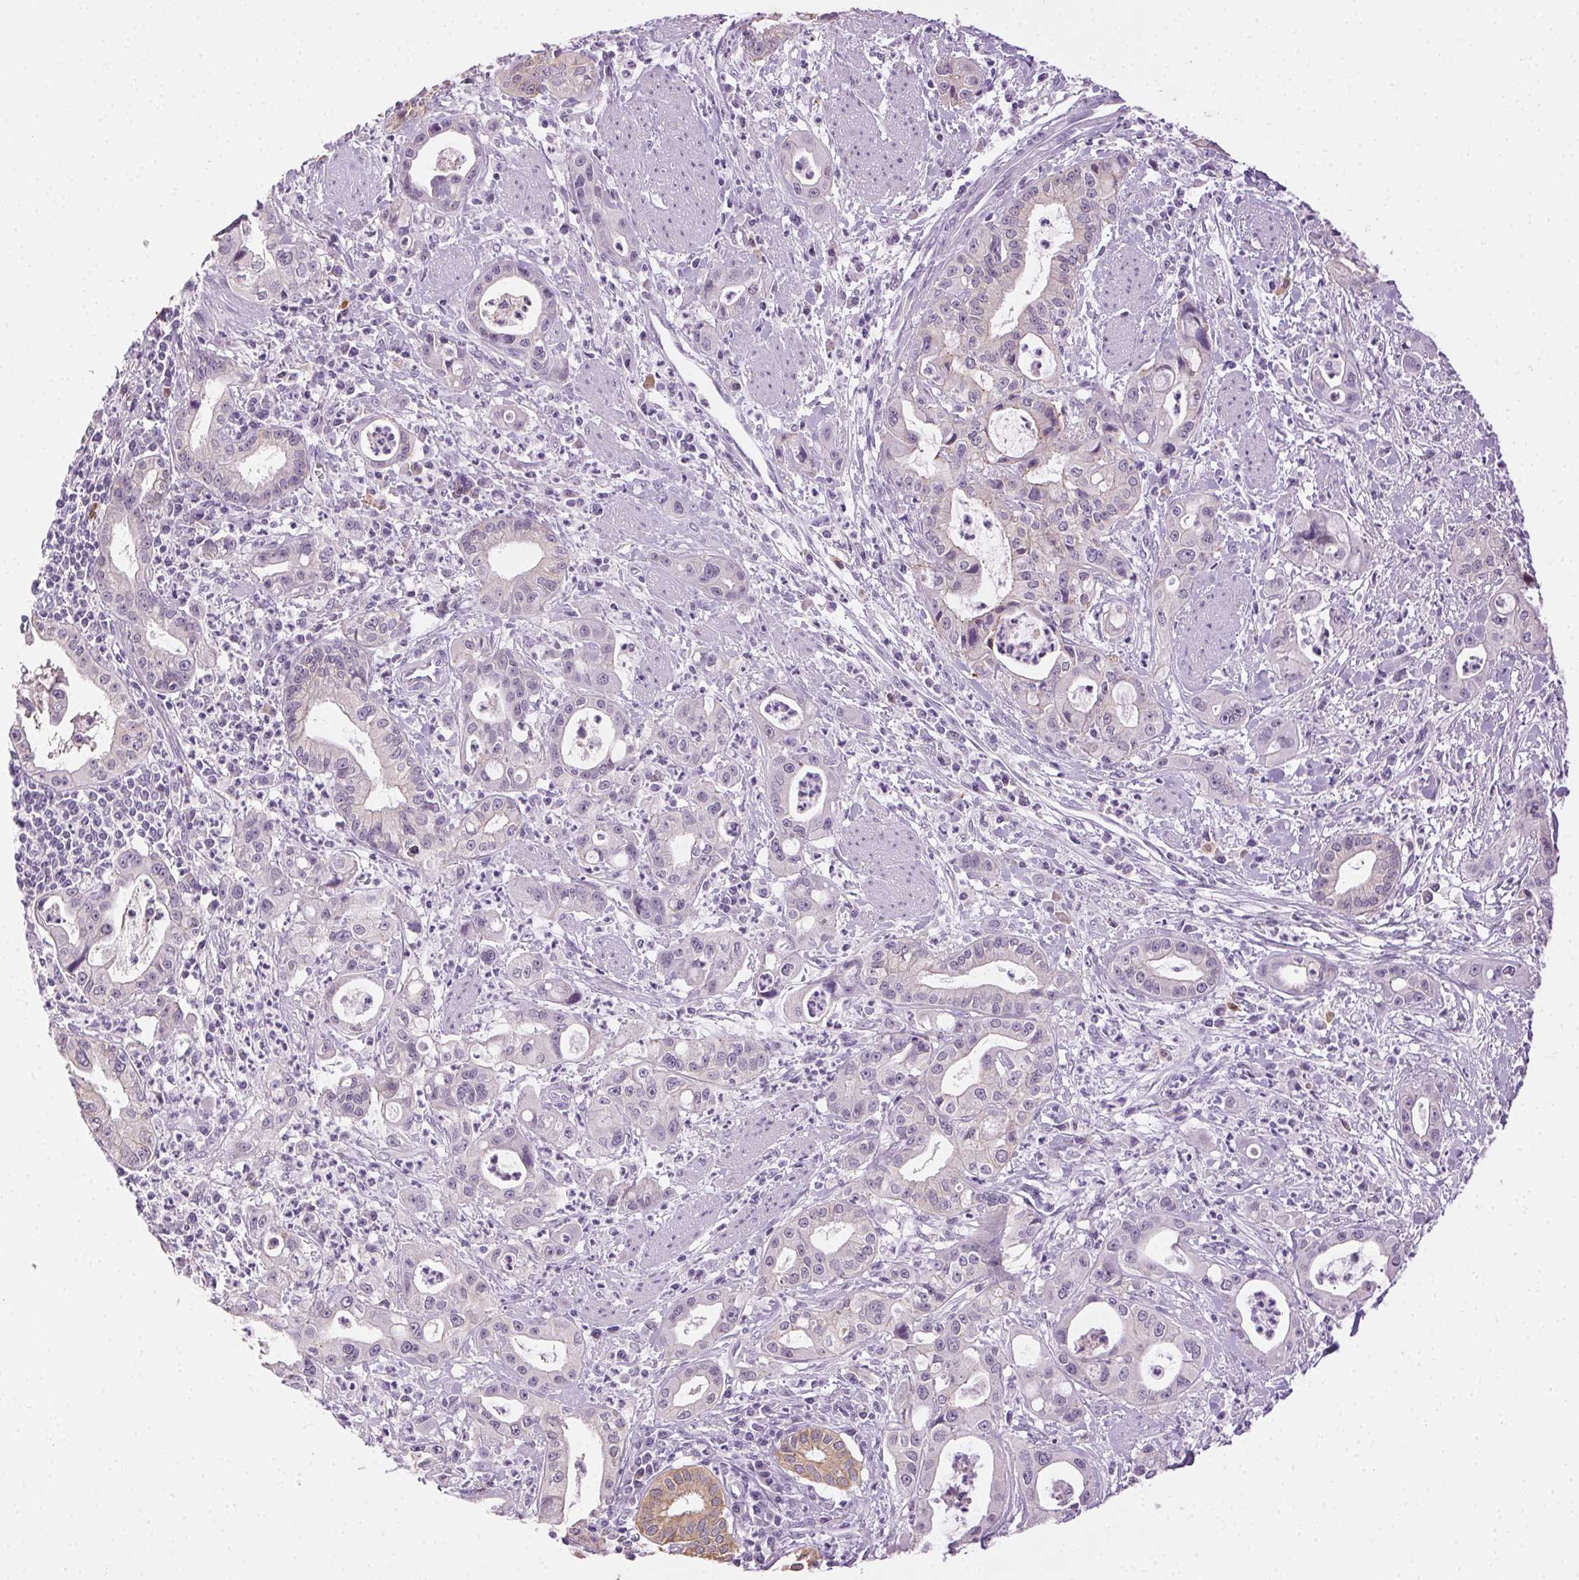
{"staining": {"intensity": "negative", "quantity": "none", "location": "none"}, "tissue": "pancreatic cancer", "cell_type": "Tumor cells", "image_type": "cancer", "snomed": [{"axis": "morphology", "description": "Adenocarcinoma, NOS"}, {"axis": "topography", "description": "Pancreas"}], "caption": "Pancreatic cancer was stained to show a protein in brown. There is no significant expression in tumor cells.", "gene": "CLDN10", "patient": {"sex": "male", "age": 72}}